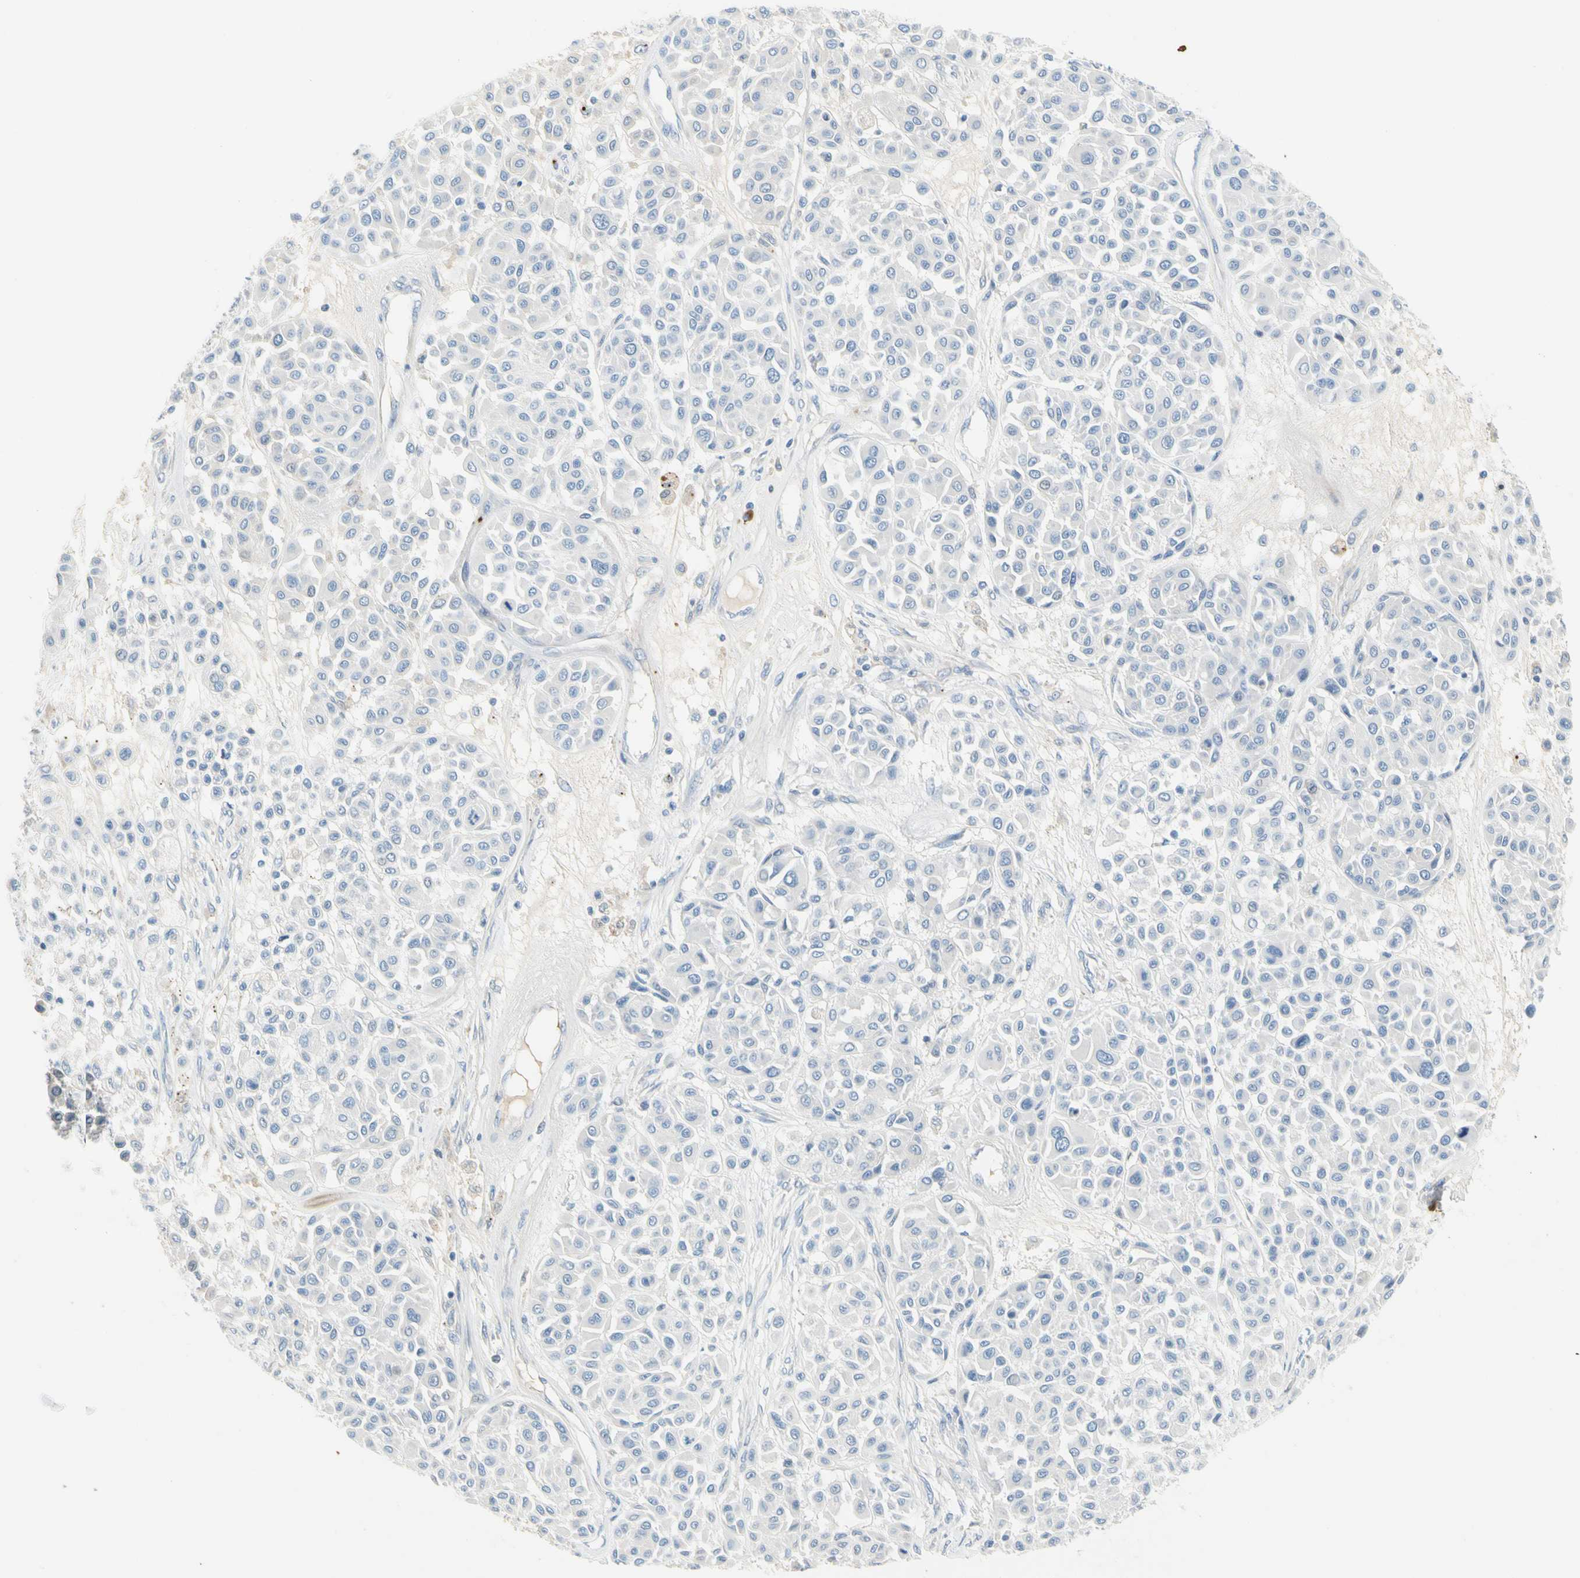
{"staining": {"intensity": "negative", "quantity": "none", "location": "none"}, "tissue": "melanoma", "cell_type": "Tumor cells", "image_type": "cancer", "snomed": [{"axis": "morphology", "description": "Malignant melanoma, Metastatic site"}, {"axis": "topography", "description": "Soft tissue"}], "caption": "Protein analysis of melanoma reveals no significant expression in tumor cells.", "gene": "PPBP", "patient": {"sex": "male", "age": 41}}